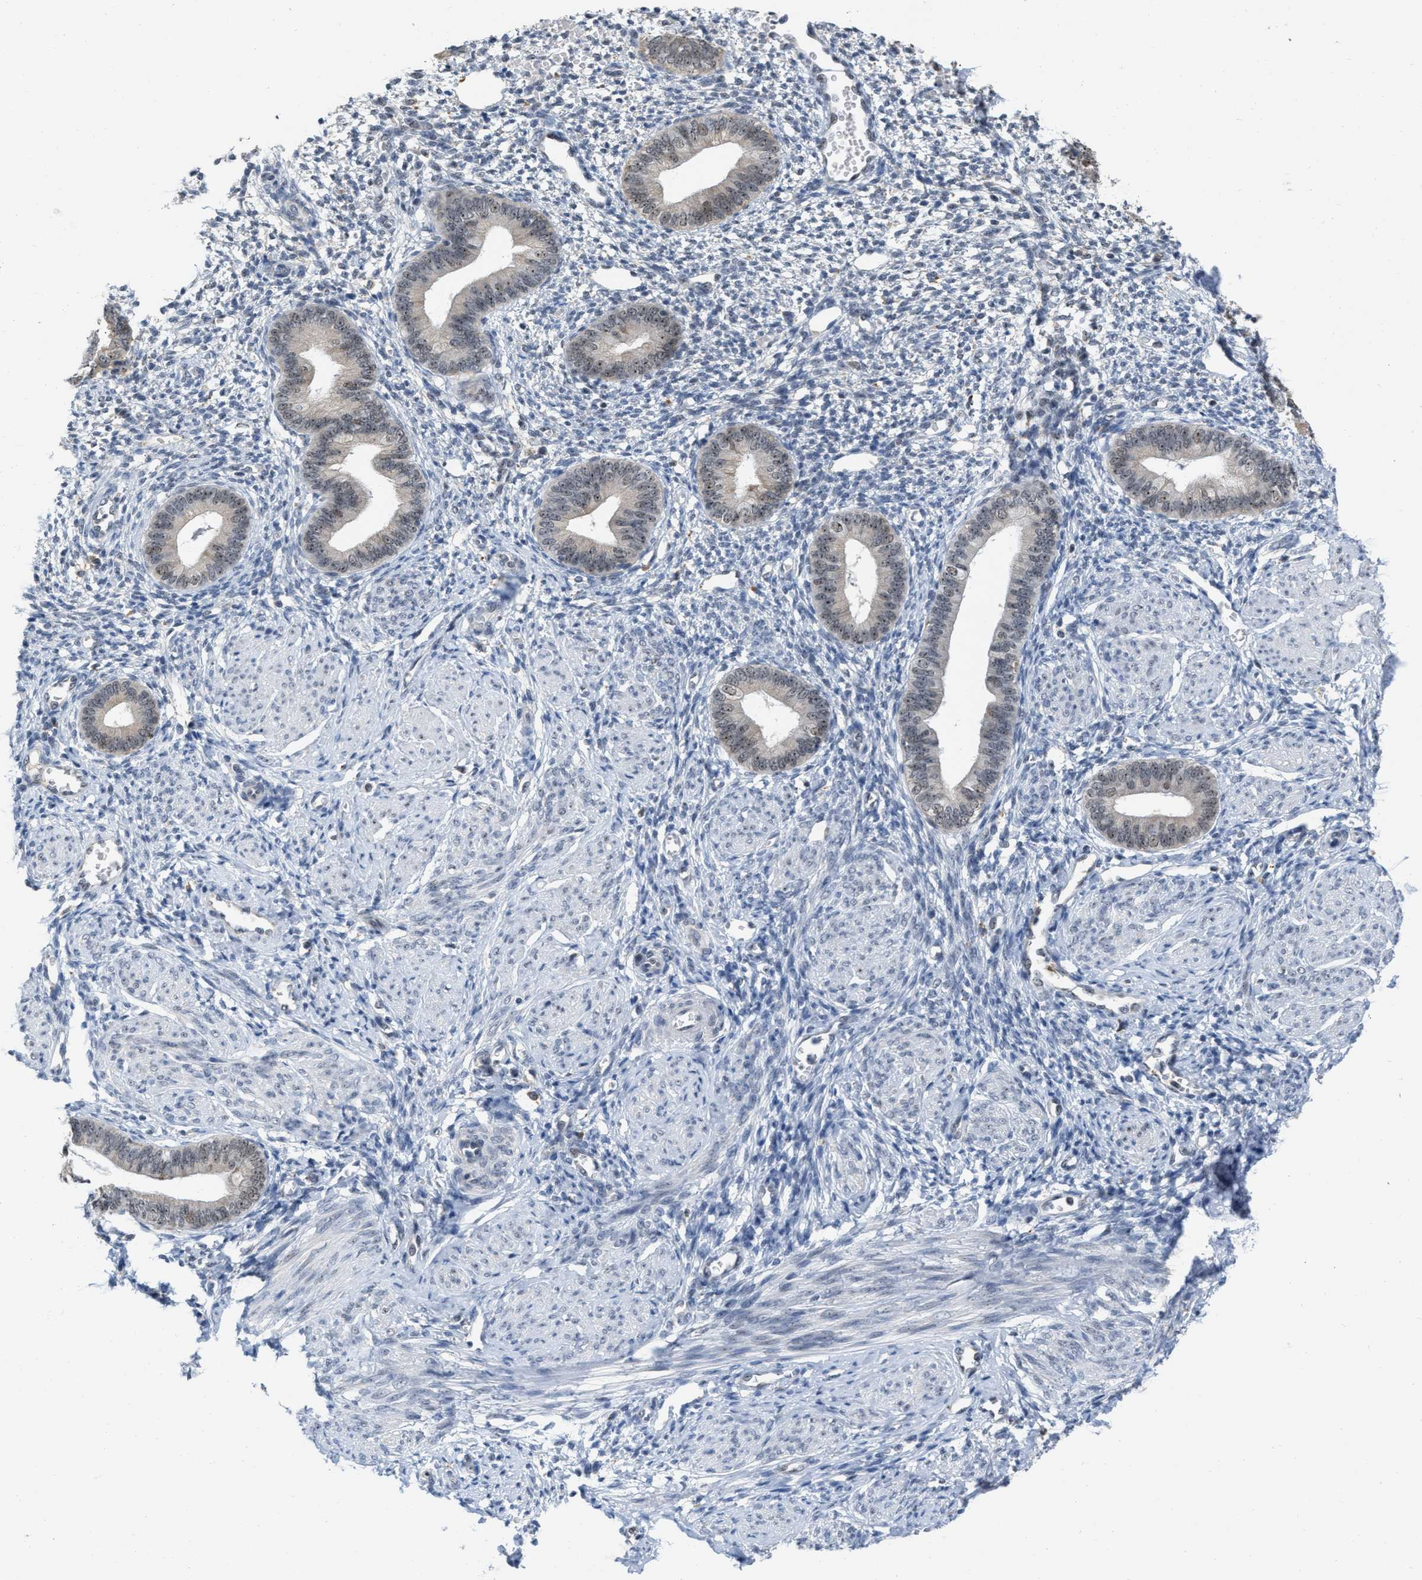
{"staining": {"intensity": "negative", "quantity": "none", "location": "none"}, "tissue": "endometrium", "cell_type": "Cells in endometrial stroma", "image_type": "normal", "snomed": [{"axis": "morphology", "description": "Normal tissue, NOS"}, {"axis": "topography", "description": "Endometrium"}], "caption": "A micrograph of human endometrium is negative for staining in cells in endometrial stroma. (DAB (3,3'-diaminobenzidine) immunohistochemistry (IHC) with hematoxylin counter stain).", "gene": "ELAC2", "patient": {"sex": "female", "age": 46}}